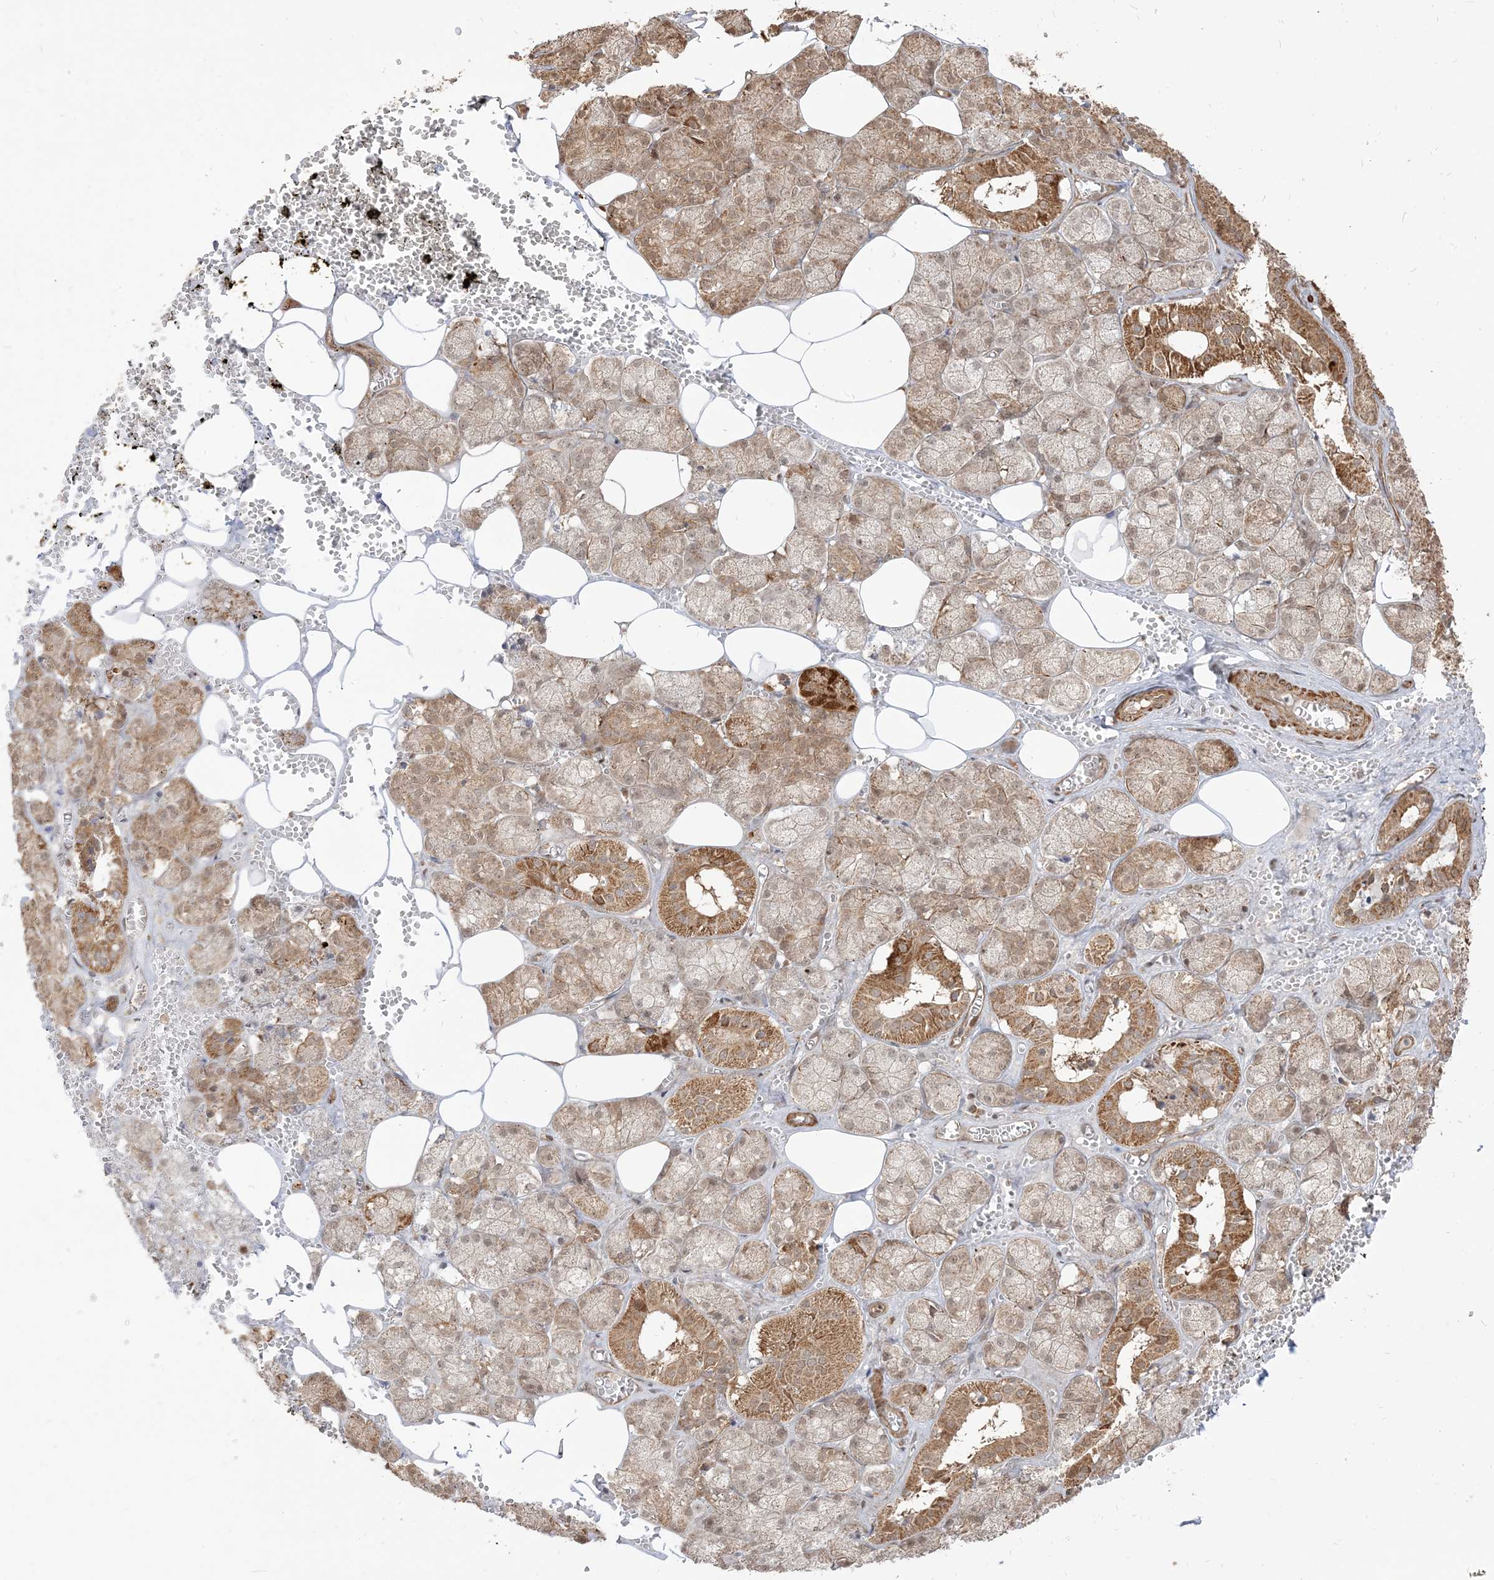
{"staining": {"intensity": "moderate", "quantity": "25%-75%", "location": "cytoplasmic/membranous,nuclear"}, "tissue": "salivary gland", "cell_type": "Glandular cells", "image_type": "normal", "snomed": [{"axis": "morphology", "description": "Normal tissue, NOS"}, {"axis": "topography", "description": "Salivary gland"}], "caption": "Immunohistochemical staining of unremarkable human salivary gland exhibits medium levels of moderate cytoplasmic/membranous,nuclear expression in about 25%-75% of glandular cells. (Stains: DAB (3,3'-diaminobenzidine) in brown, nuclei in blue, Microscopy: brightfield microscopy at high magnification).", "gene": "TBCC", "patient": {"sex": "male", "age": 62}}